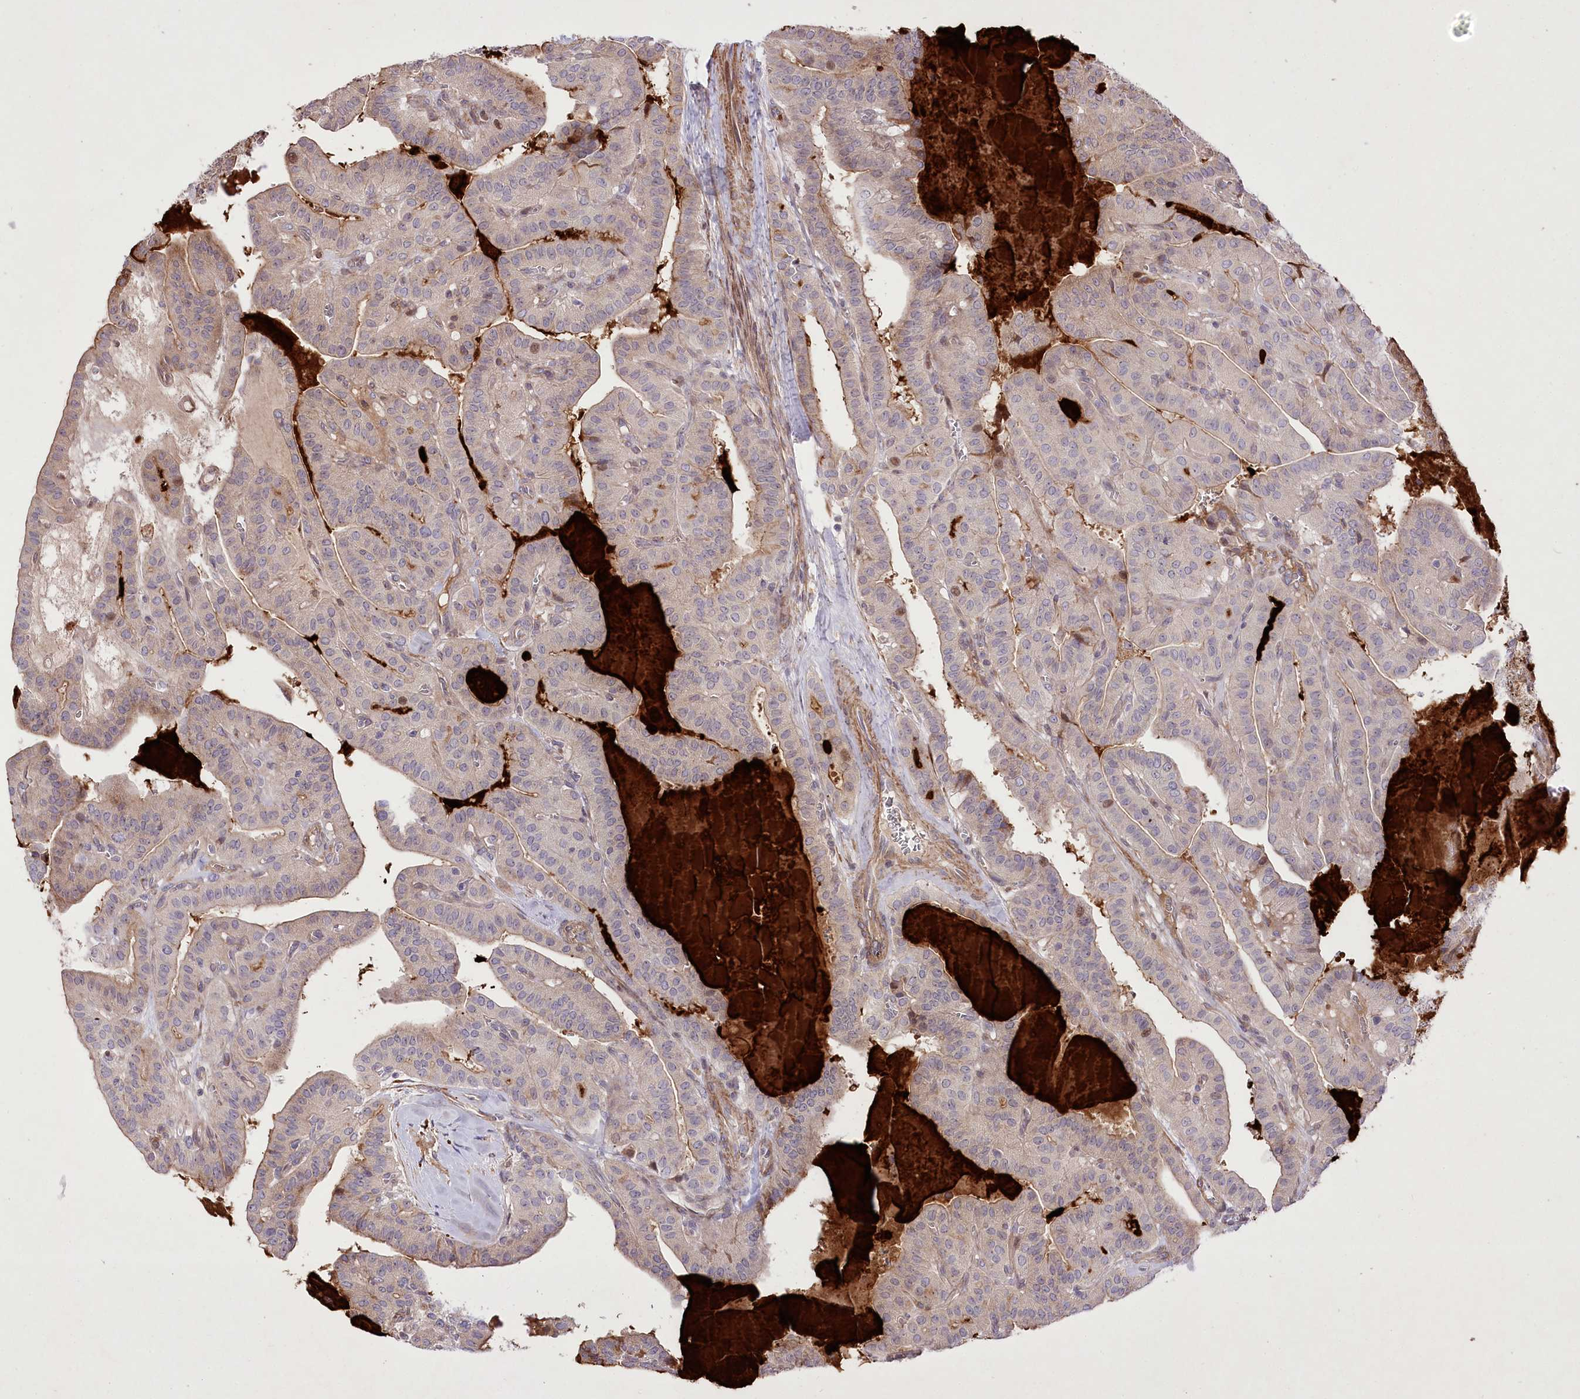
{"staining": {"intensity": "weak", "quantity": "<25%", "location": "cytoplasmic/membranous"}, "tissue": "thyroid cancer", "cell_type": "Tumor cells", "image_type": "cancer", "snomed": [{"axis": "morphology", "description": "Papillary adenocarcinoma, NOS"}, {"axis": "topography", "description": "Thyroid gland"}], "caption": "The immunohistochemistry image has no significant expression in tumor cells of thyroid papillary adenocarcinoma tissue.", "gene": "RNF24", "patient": {"sex": "male", "age": 52}}